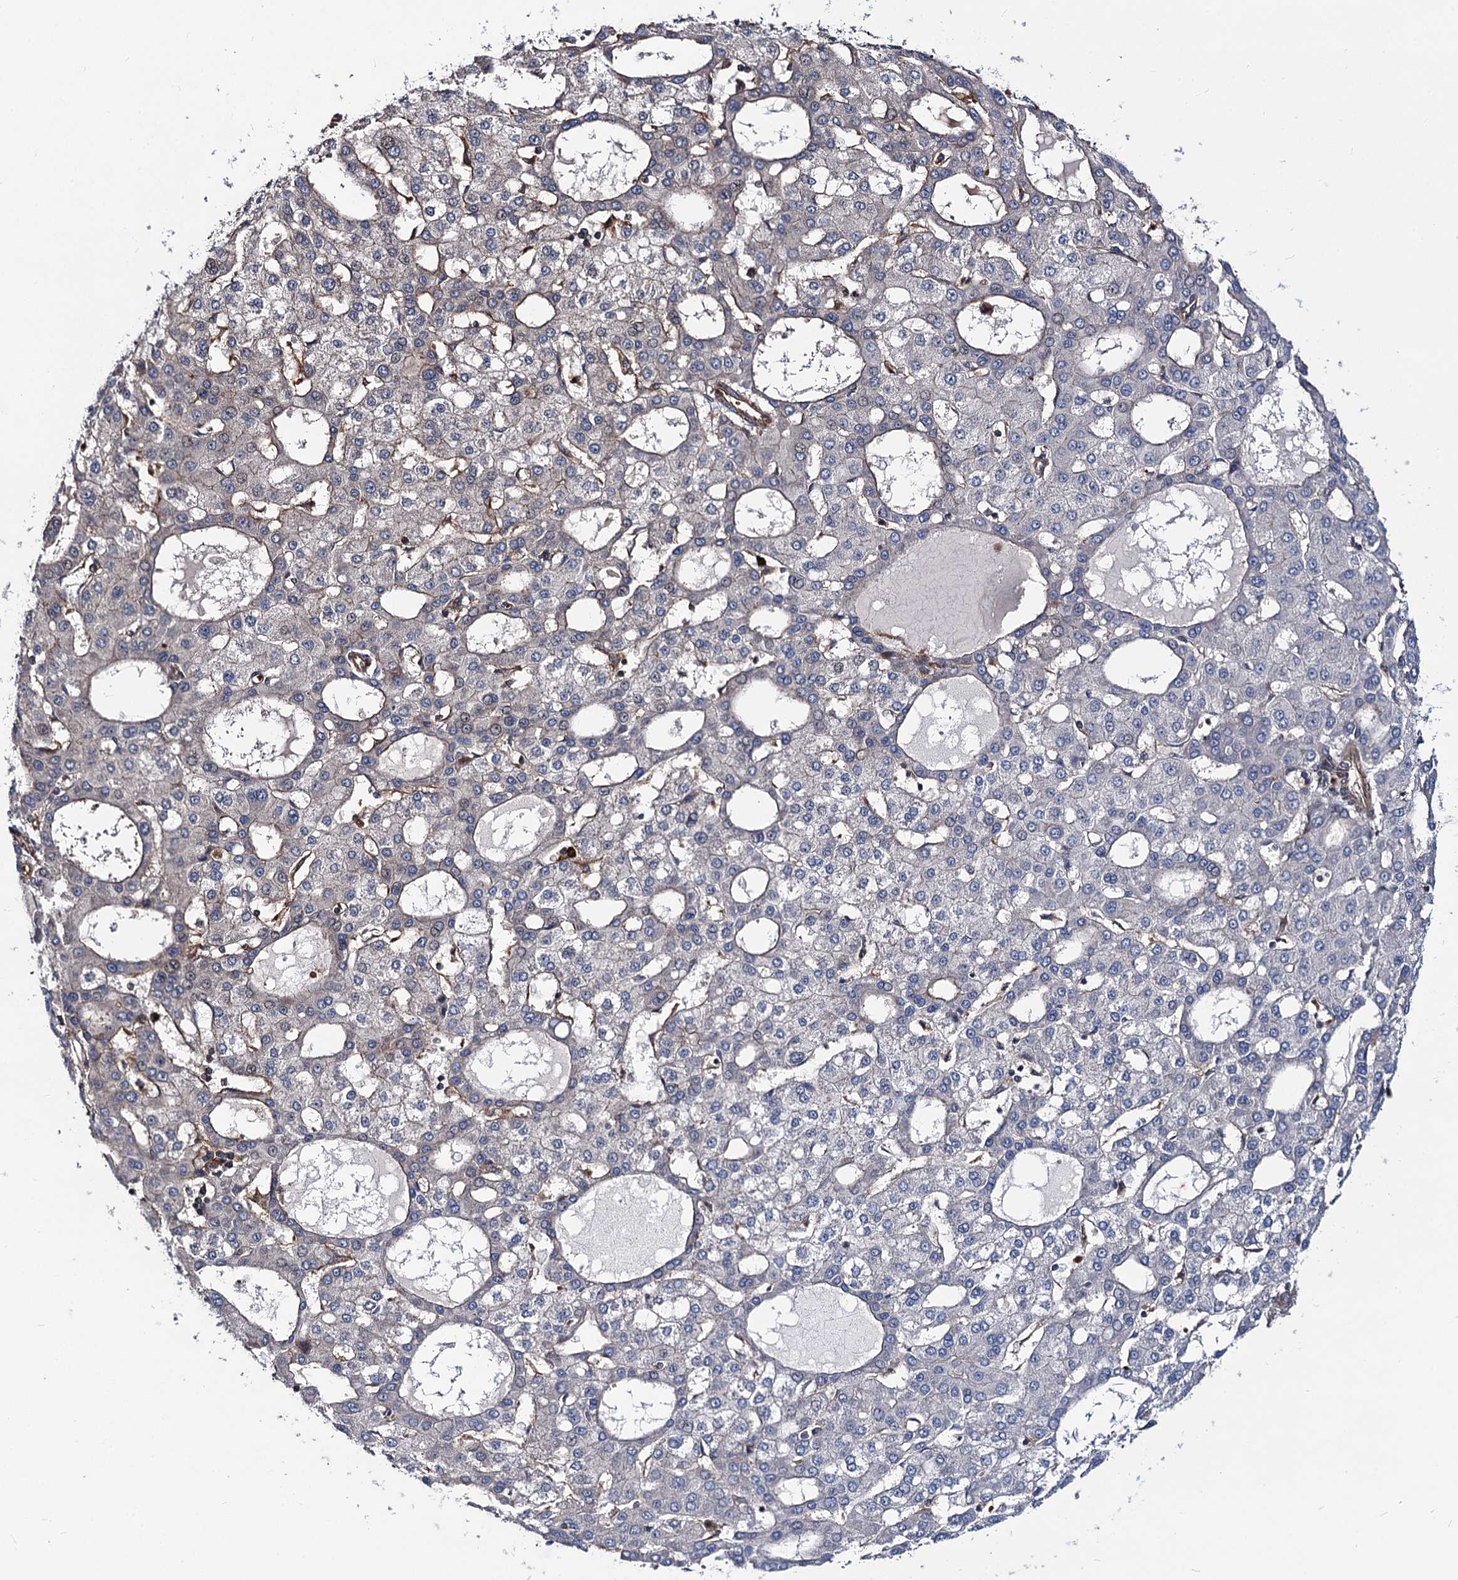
{"staining": {"intensity": "negative", "quantity": "none", "location": "none"}, "tissue": "liver cancer", "cell_type": "Tumor cells", "image_type": "cancer", "snomed": [{"axis": "morphology", "description": "Carcinoma, Hepatocellular, NOS"}, {"axis": "topography", "description": "Liver"}], "caption": "A histopathology image of liver hepatocellular carcinoma stained for a protein displays no brown staining in tumor cells.", "gene": "KXD1", "patient": {"sex": "male", "age": 47}}